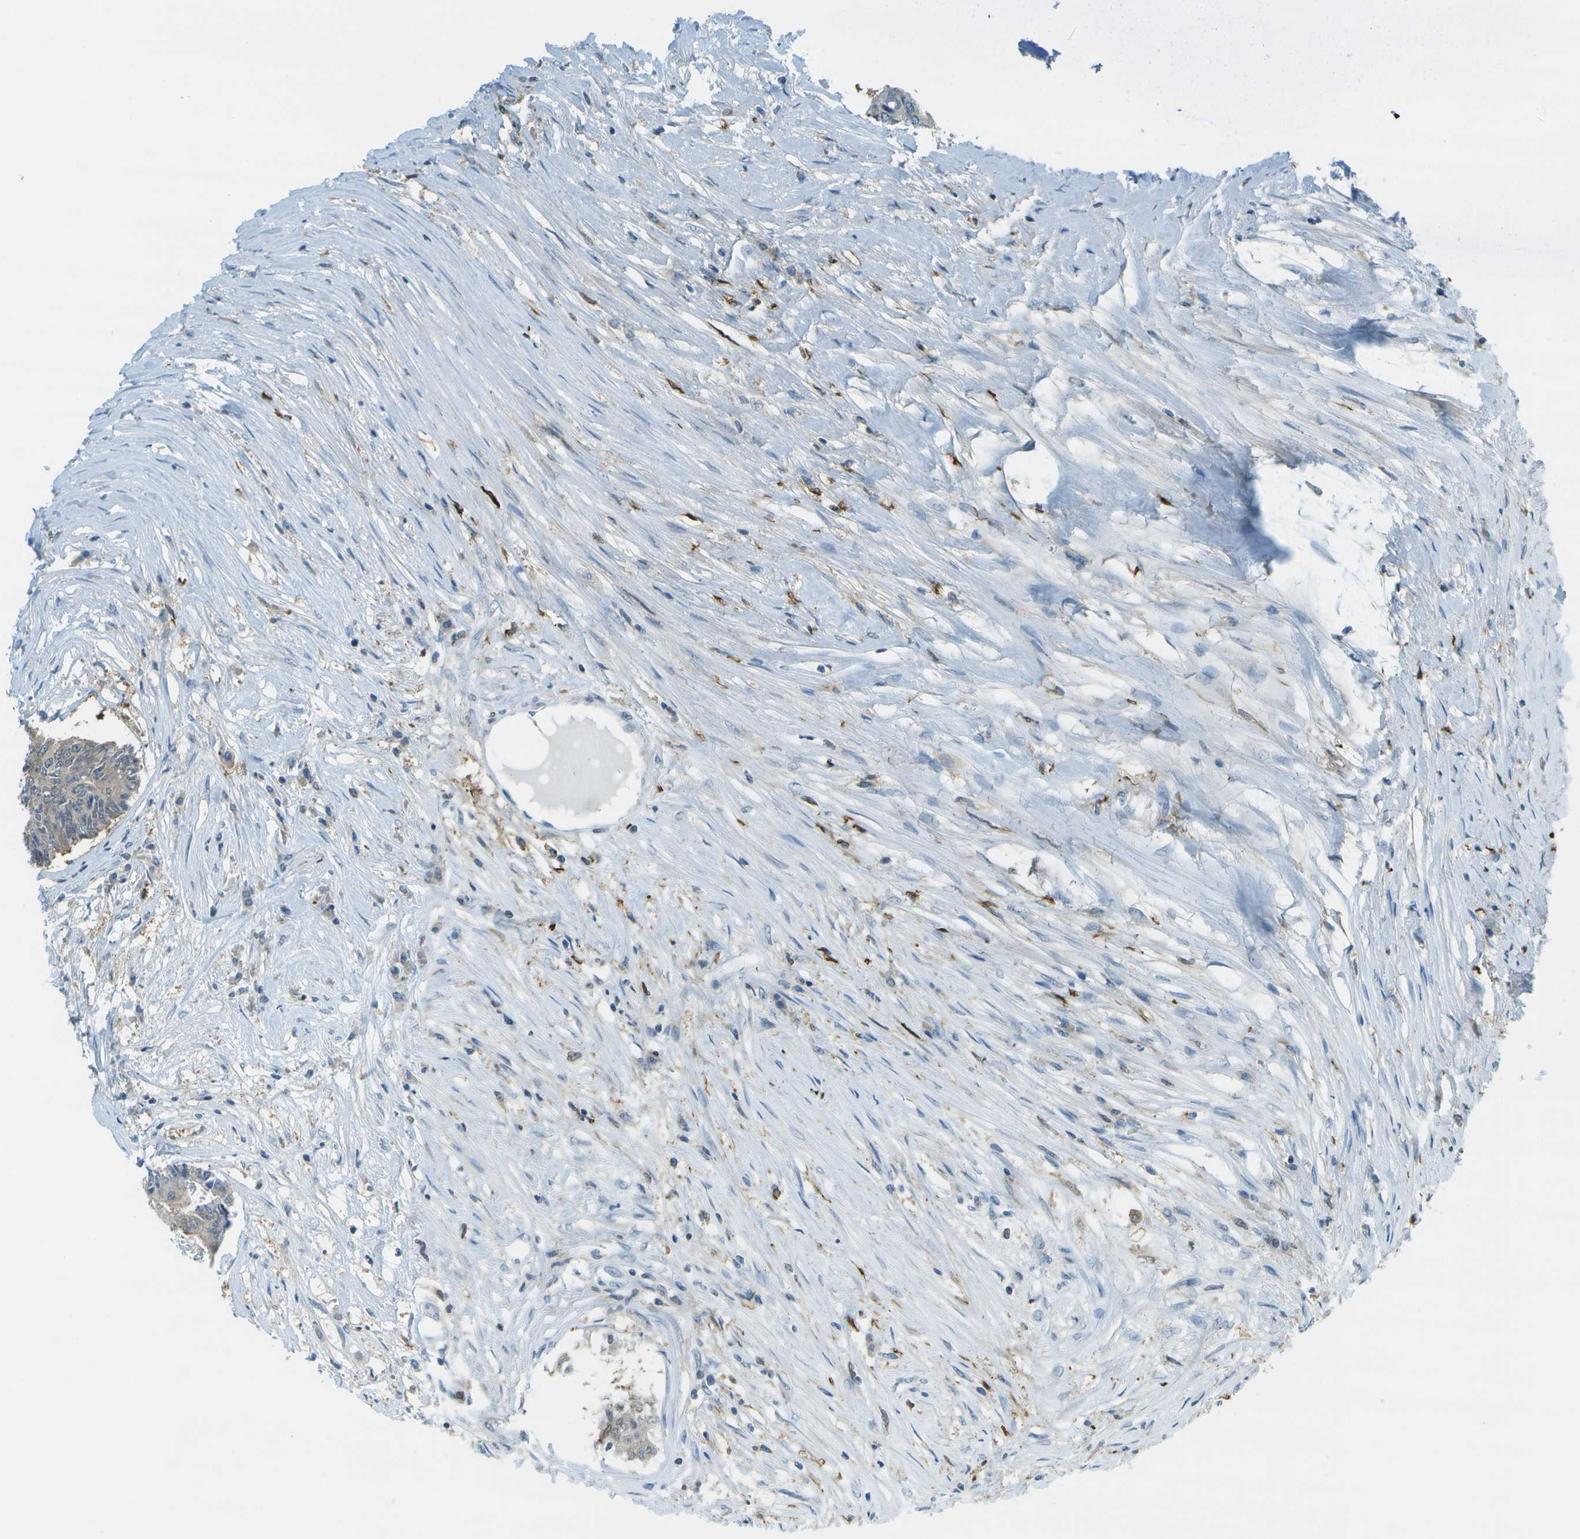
{"staining": {"intensity": "moderate", "quantity": "25%-75%", "location": "cytoplasmic/membranous"}, "tissue": "colorectal cancer", "cell_type": "Tumor cells", "image_type": "cancer", "snomed": [{"axis": "morphology", "description": "Adenocarcinoma, NOS"}, {"axis": "topography", "description": "Rectum"}], "caption": "Colorectal adenocarcinoma was stained to show a protein in brown. There is medium levels of moderate cytoplasmic/membranous positivity in about 25%-75% of tumor cells.", "gene": "CDH23", "patient": {"sex": "male", "age": 63}}